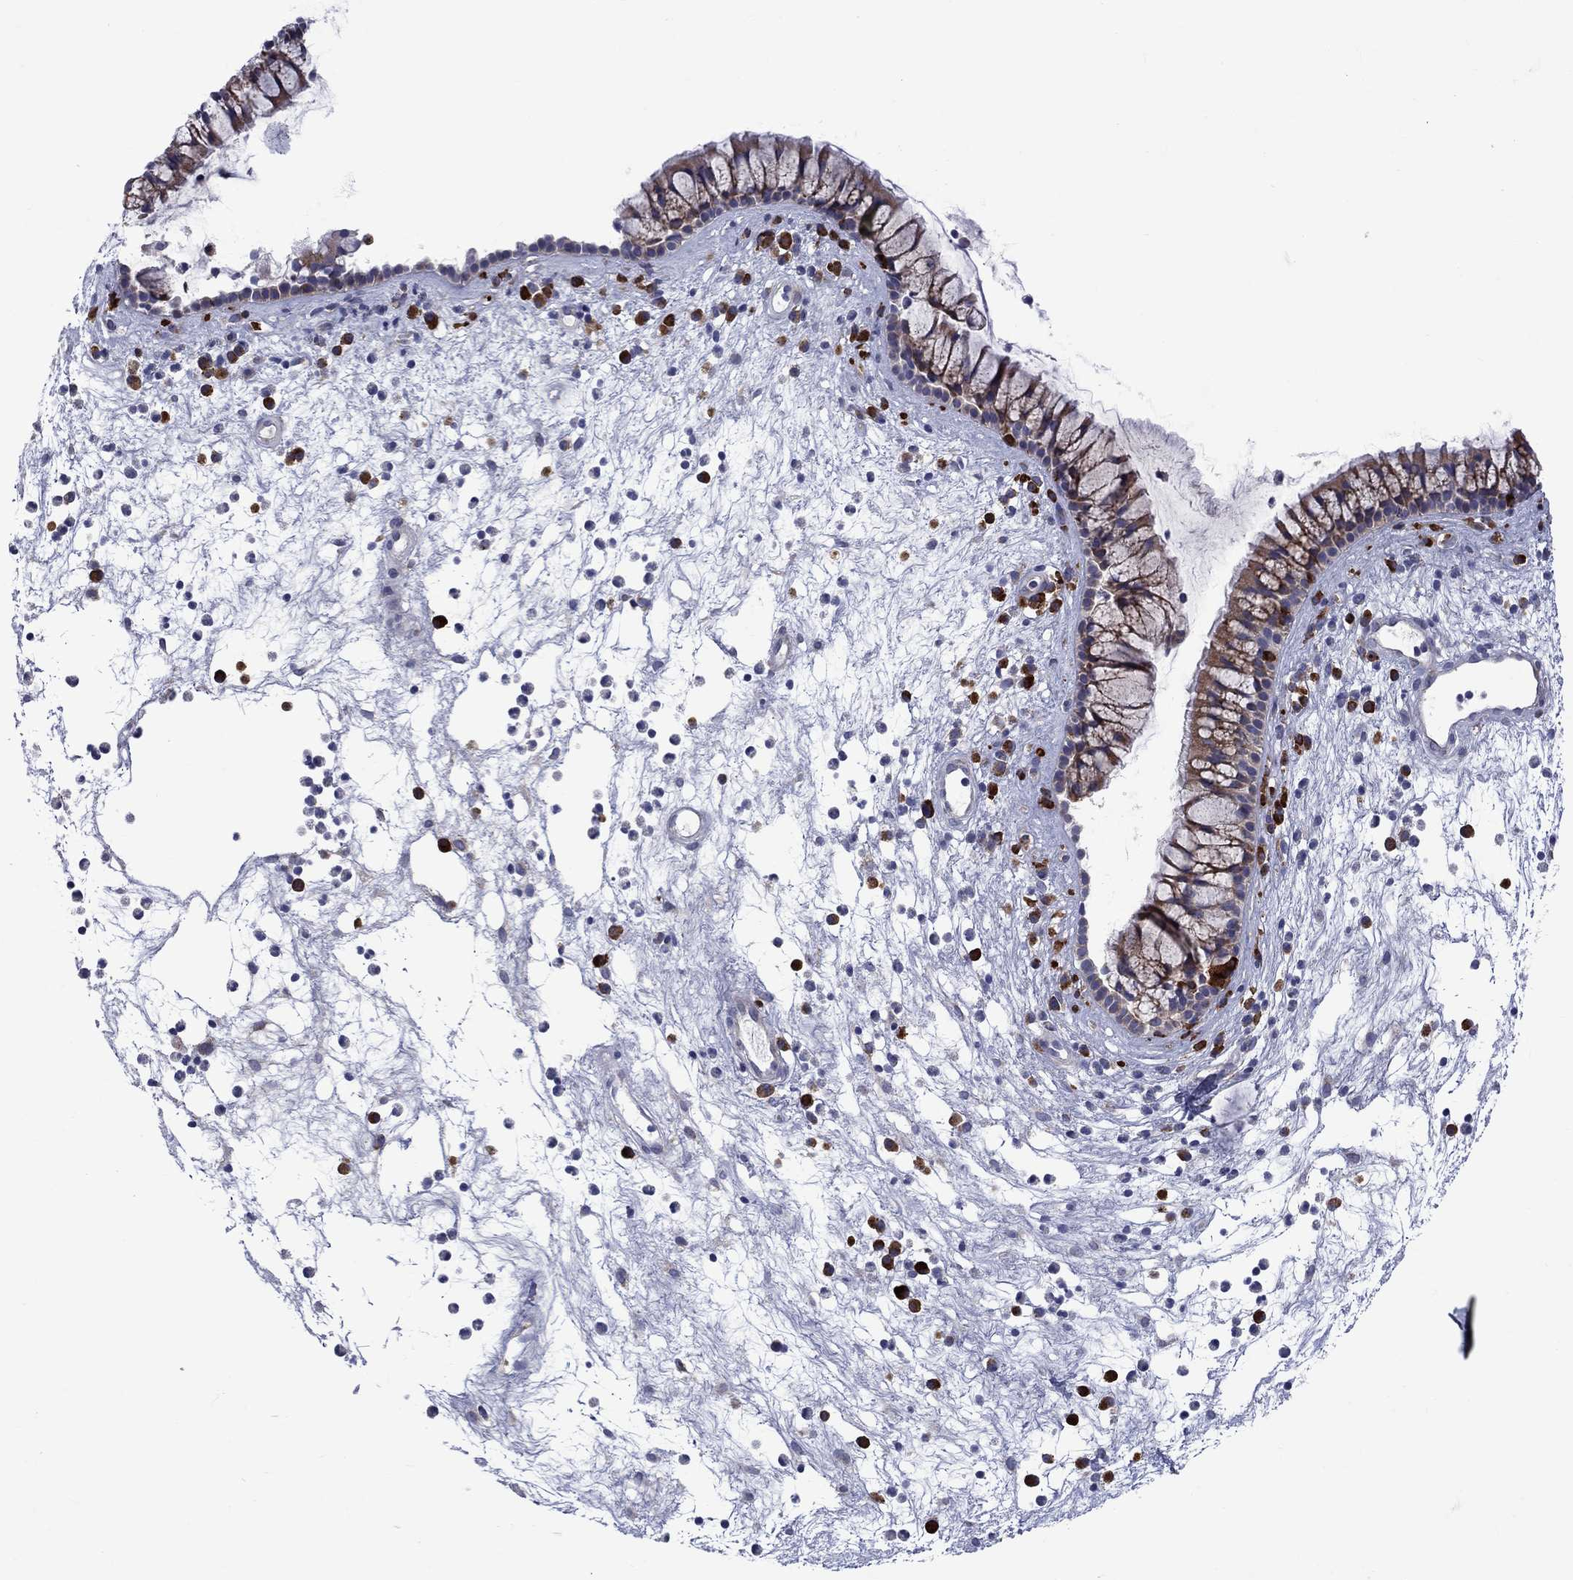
{"staining": {"intensity": "moderate", "quantity": ">75%", "location": "cytoplasmic/membranous"}, "tissue": "nasopharynx", "cell_type": "Respiratory epithelial cells", "image_type": "normal", "snomed": [{"axis": "morphology", "description": "Normal tissue, NOS"}, {"axis": "topography", "description": "Nasopharynx"}], "caption": "There is medium levels of moderate cytoplasmic/membranous expression in respiratory epithelial cells of unremarkable nasopharynx, as demonstrated by immunohistochemical staining (brown color).", "gene": "ASNS", "patient": {"sex": "male", "age": 77}}